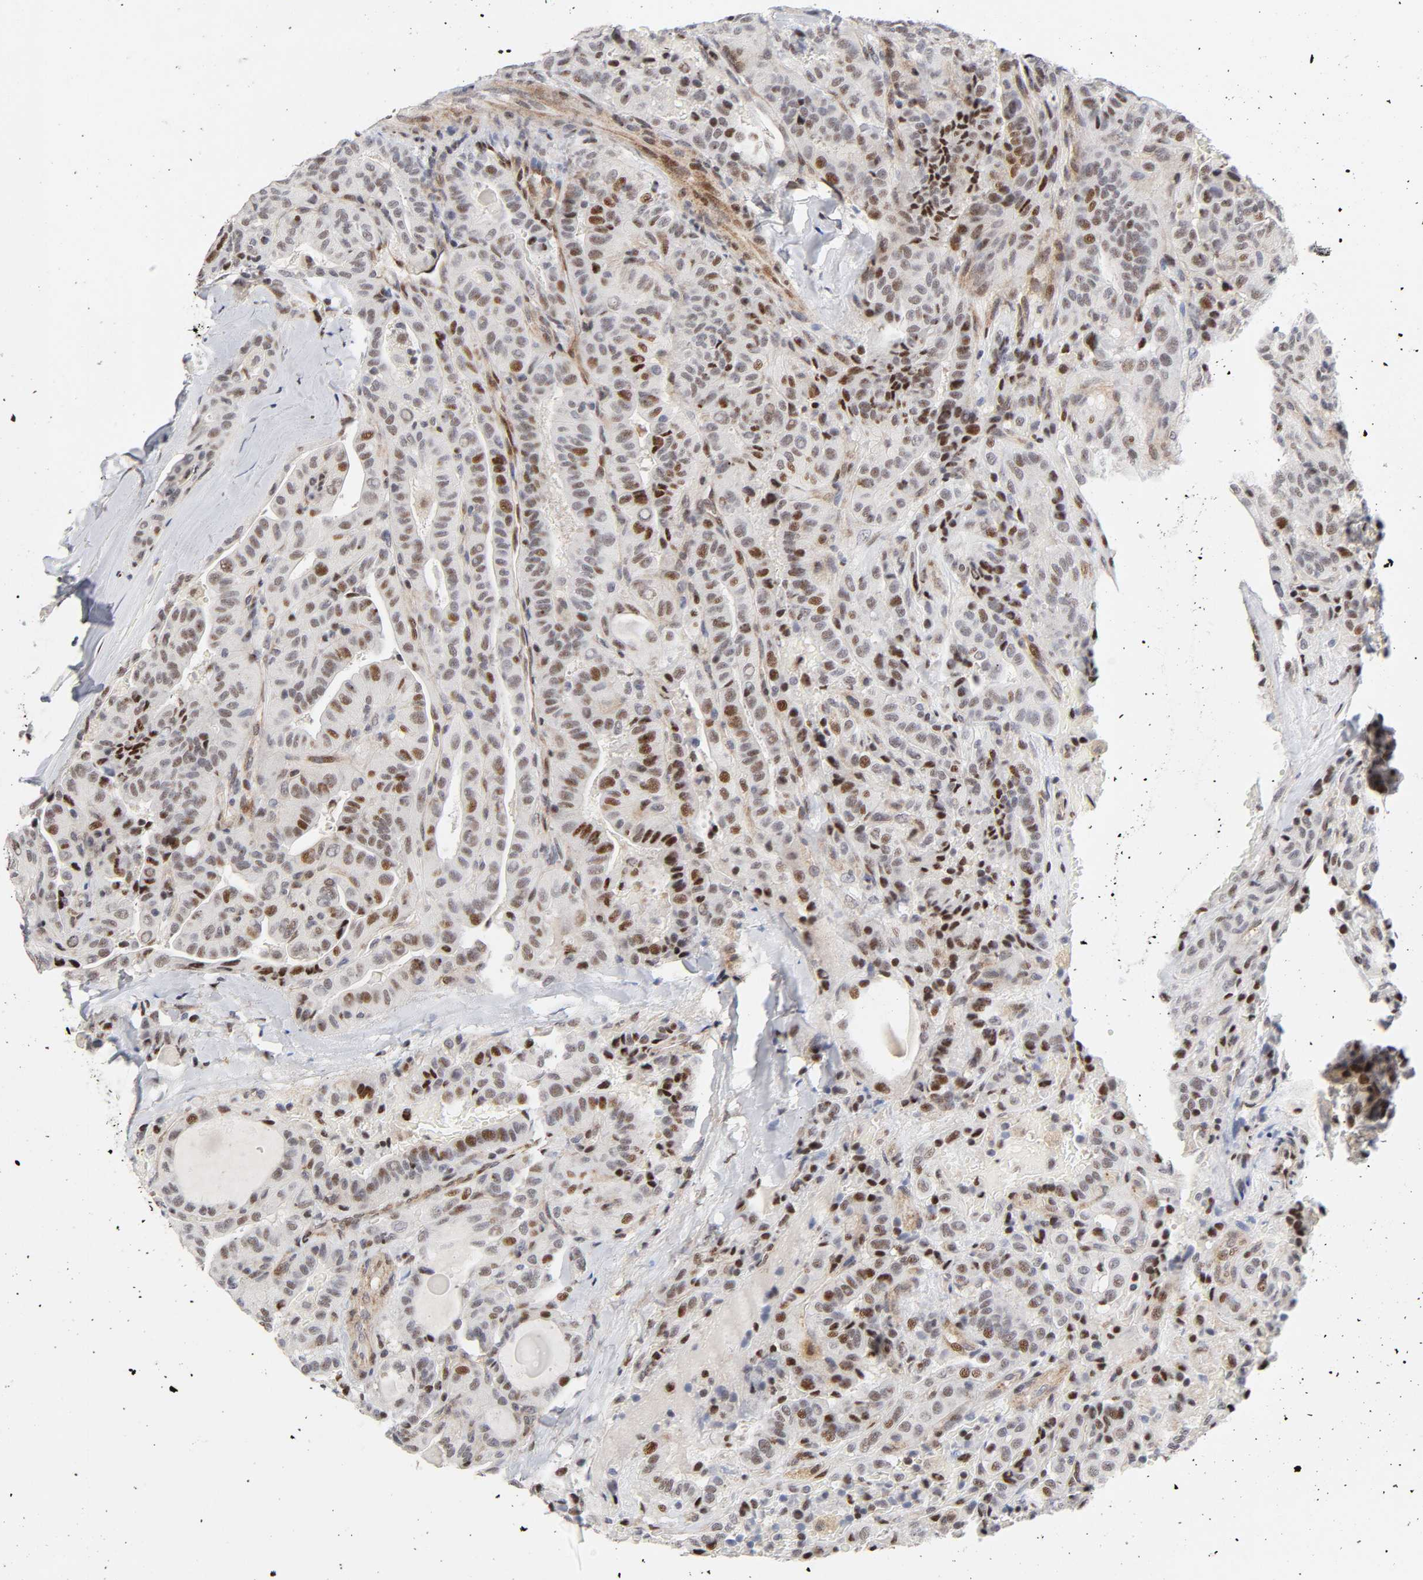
{"staining": {"intensity": "moderate", "quantity": ">75%", "location": "nuclear"}, "tissue": "thyroid cancer", "cell_type": "Tumor cells", "image_type": "cancer", "snomed": [{"axis": "morphology", "description": "Papillary adenocarcinoma, NOS"}, {"axis": "topography", "description": "Thyroid gland"}], "caption": "Immunohistochemistry micrograph of human papillary adenocarcinoma (thyroid) stained for a protein (brown), which exhibits medium levels of moderate nuclear expression in approximately >75% of tumor cells.", "gene": "STK38", "patient": {"sex": "male", "age": 77}}